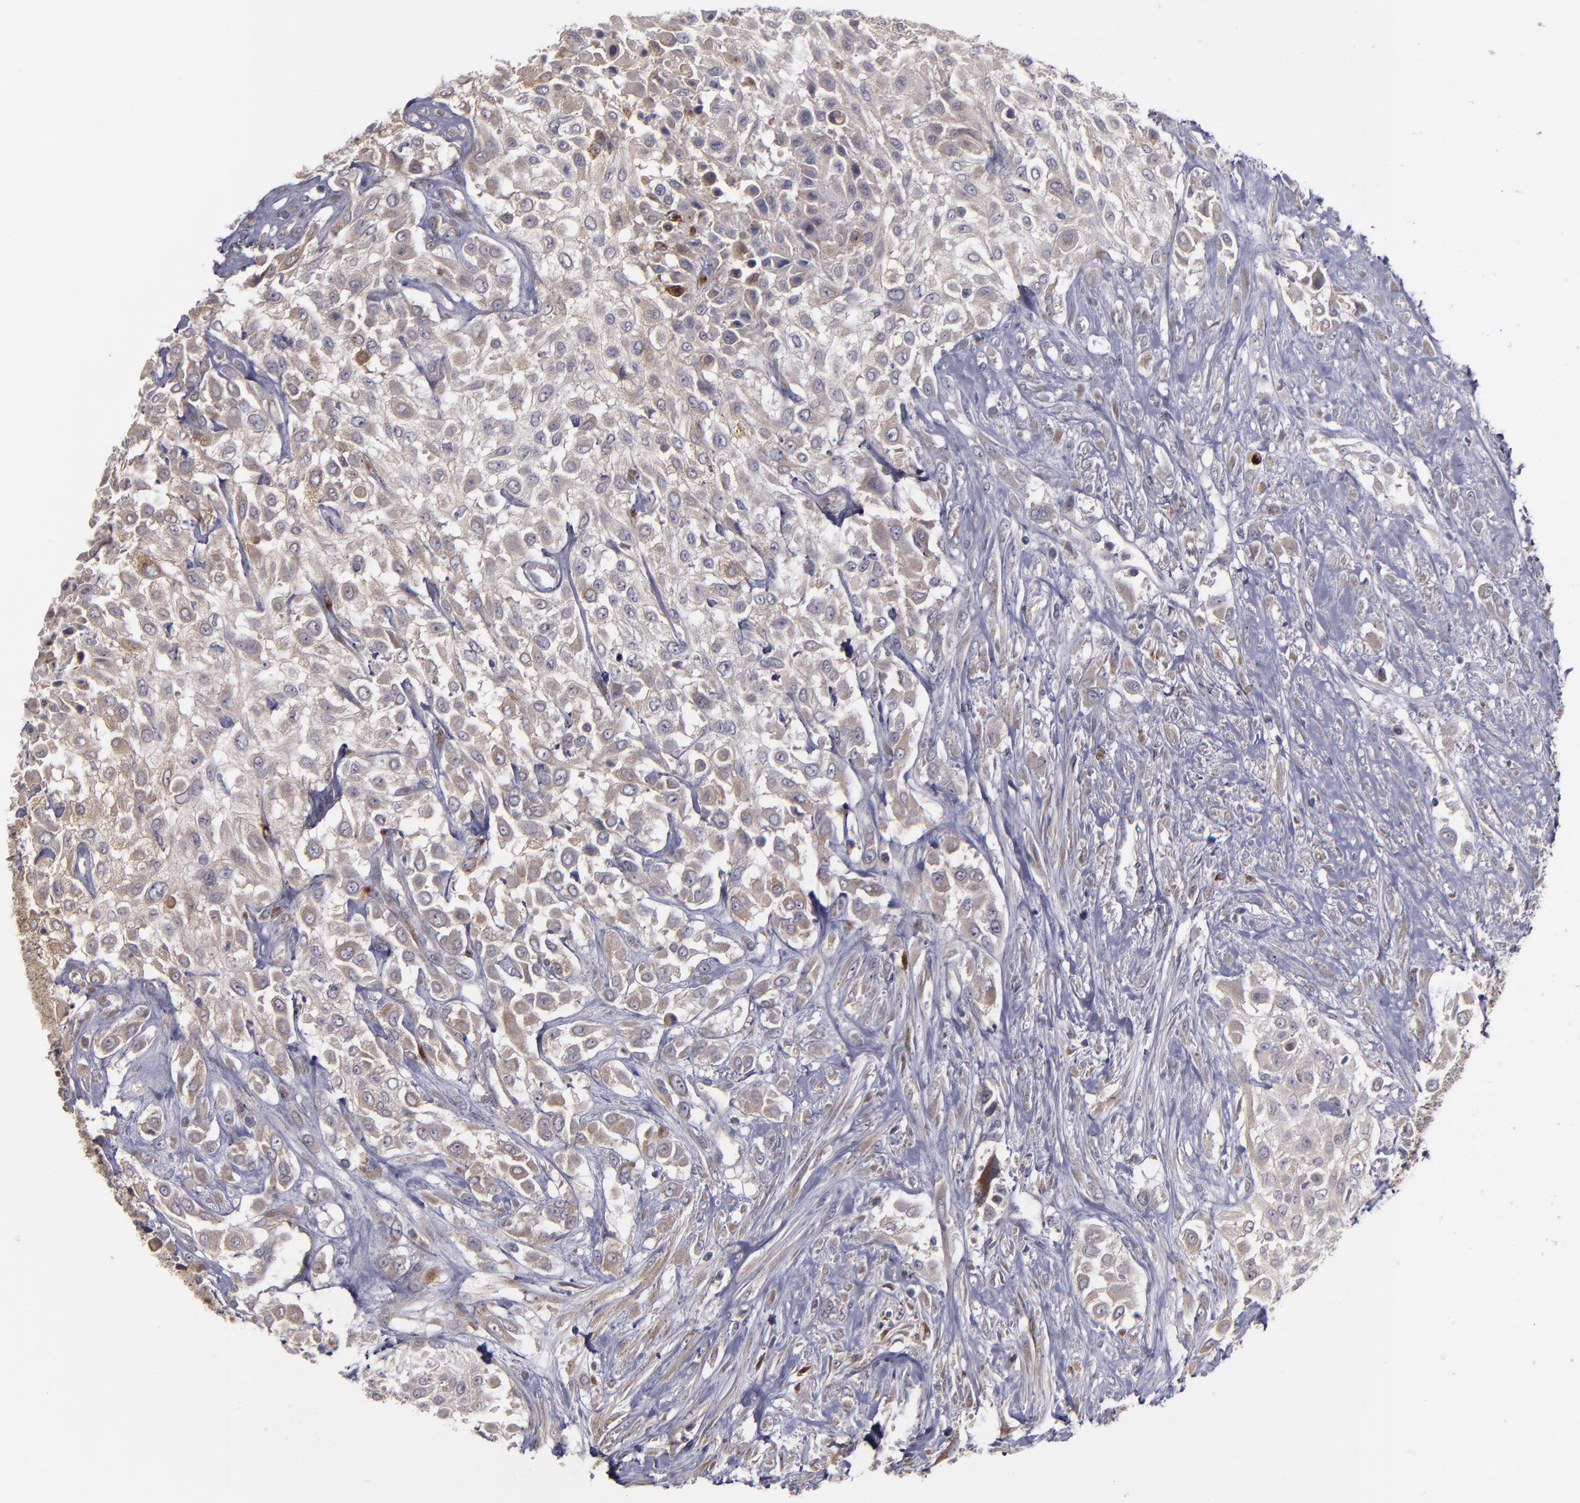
{"staining": {"intensity": "weak", "quantity": ">75%", "location": "cytoplasmic/membranous"}, "tissue": "urothelial cancer", "cell_type": "Tumor cells", "image_type": "cancer", "snomed": [{"axis": "morphology", "description": "Urothelial carcinoma, High grade"}, {"axis": "topography", "description": "Urinary bladder"}], "caption": "There is low levels of weak cytoplasmic/membranous positivity in tumor cells of urothelial cancer, as demonstrated by immunohistochemical staining (brown color).", "gene": "MMP11", "patient": {"sex": "male", "age": 57}}